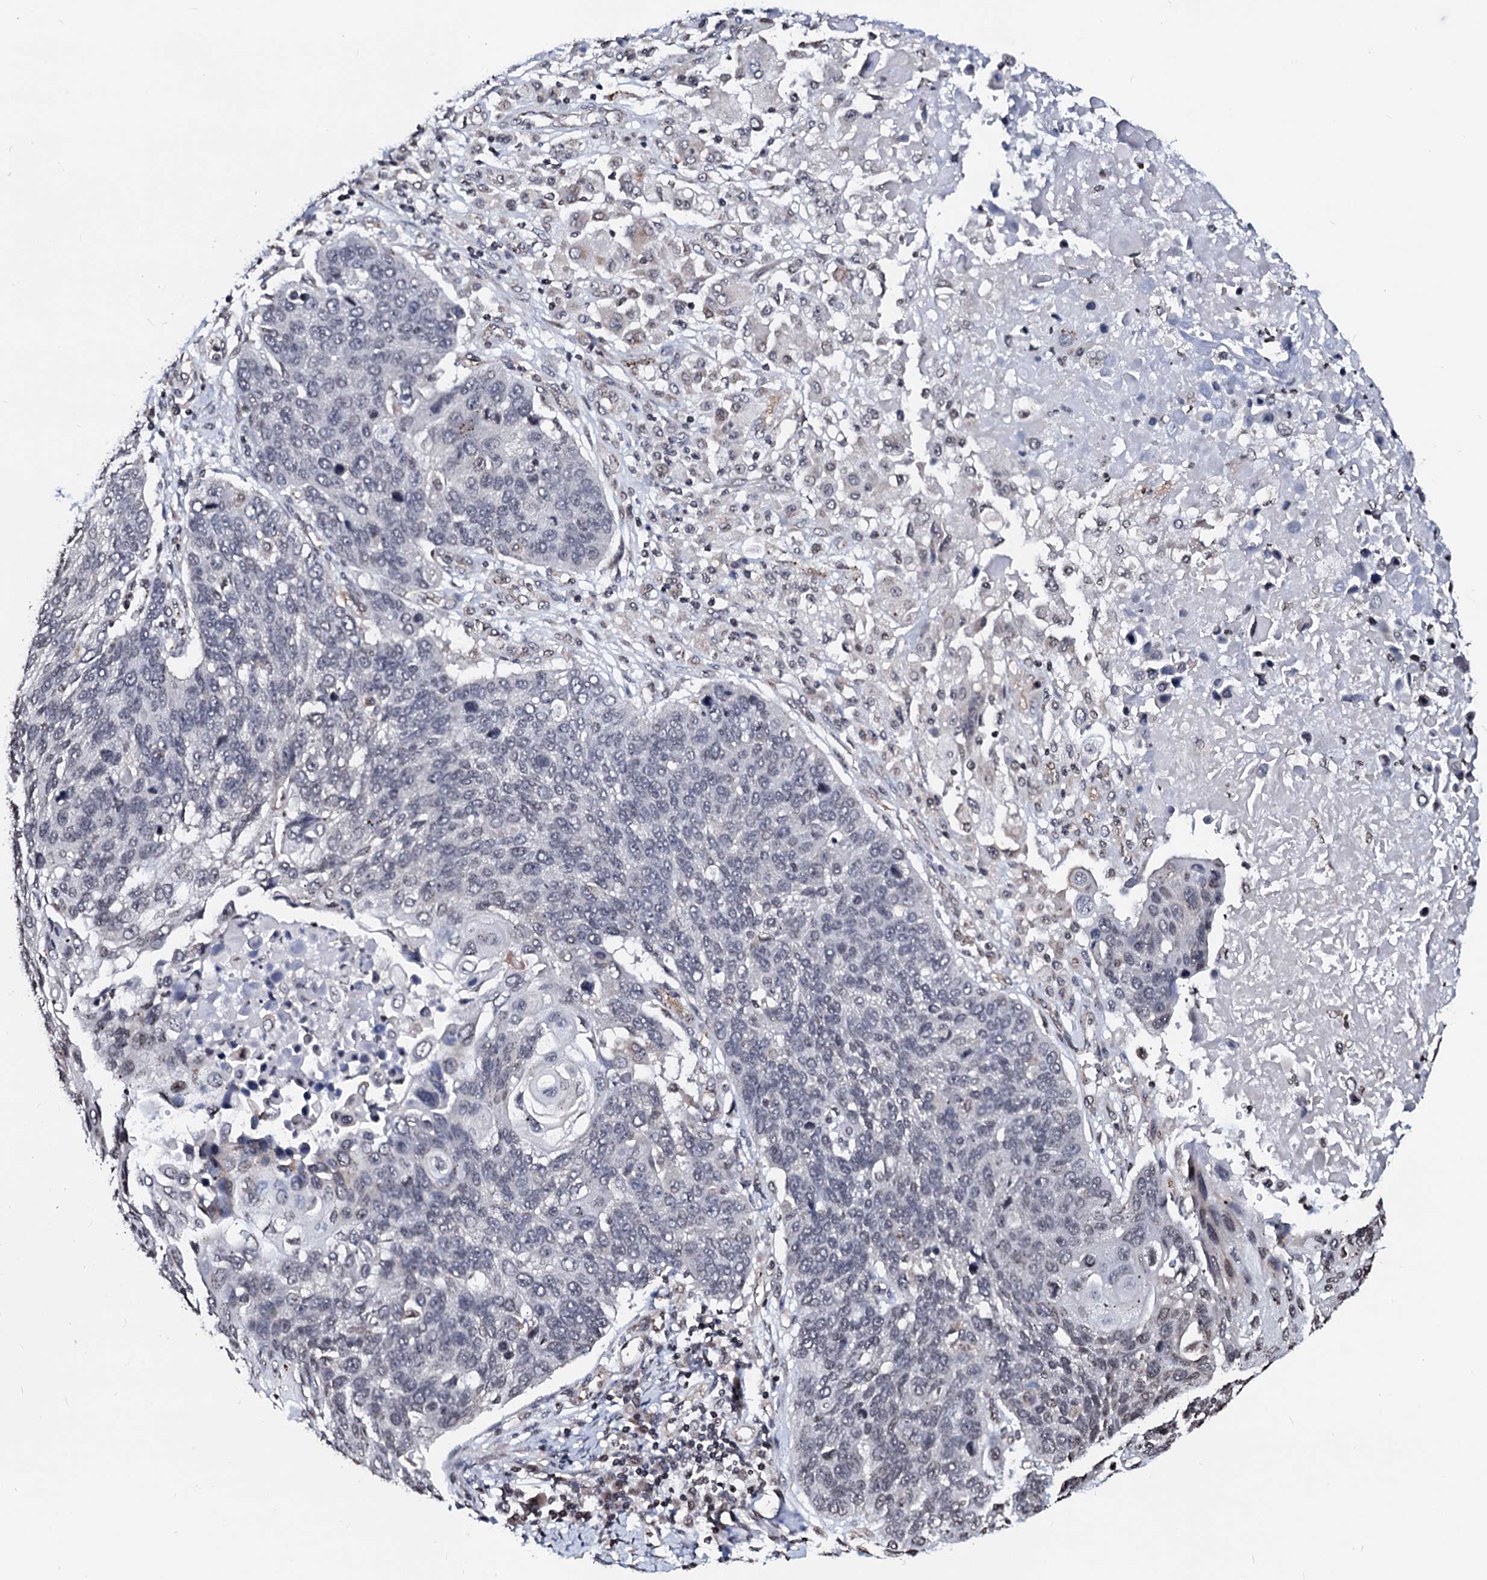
{"staining": {"intensity": "negative", "quantity": "none", "location": "none"}, "tissue": "lung cancer", "cell_type": "Tumor cells", "image_type": "cancer", "snomed": [{"axis": "morphology", "description": "Squamous cell carcinoma, NOS"}, {"axis": "topography", "description": "Lung"}], "caption": "Tumor cells show no significant protein expression in lung squamous cell carcinoma. The staining was performed using DAB to visualize the protein expression in brown, while the nuclei were stained in blue with hematoxylin (Magnification: 20x).", "gene": "LSM11", "patient": {"sex": "male", "age": 66}}